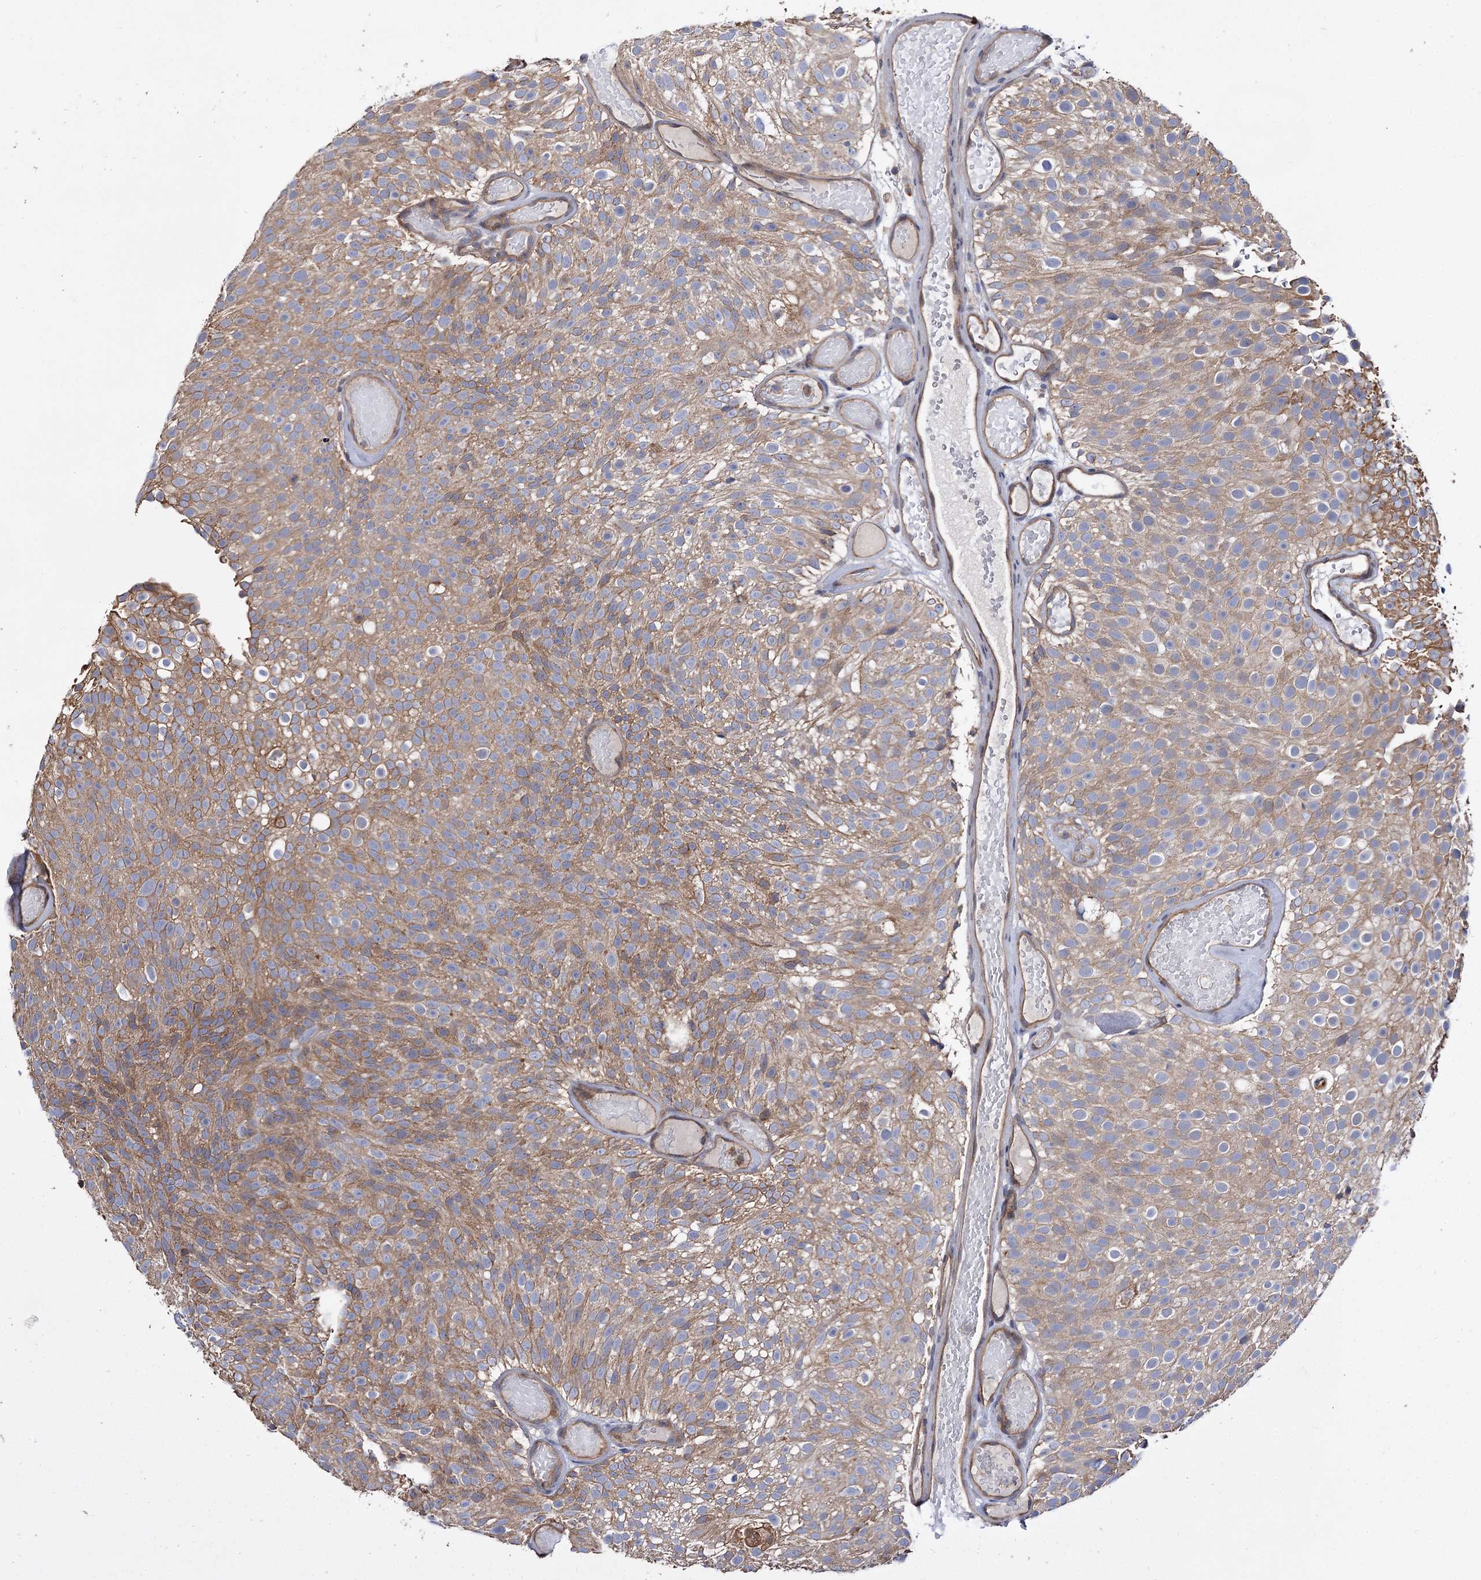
{"staining": {"intensity": "moderate", "quantity": ">75%", "location": "cytoplasmic/membranous"}, "tissue": "urothelial cancer", "cell_type": "Tumor cells", "image_type": "cancer", "snomed": [{"axis": "morphology", "description": "Urothelial carcinoma, Low grade"}, {"axis": "topography", "description": "Urinary bladder"}], "caption": "Urothelial cancer stained with immunohistochemistry shows moderate cytoplasmic/membranous positivity in about >75% of tumor cells.", "gene": "IDI1", "patient": {"sex": "male", "age": 78}}